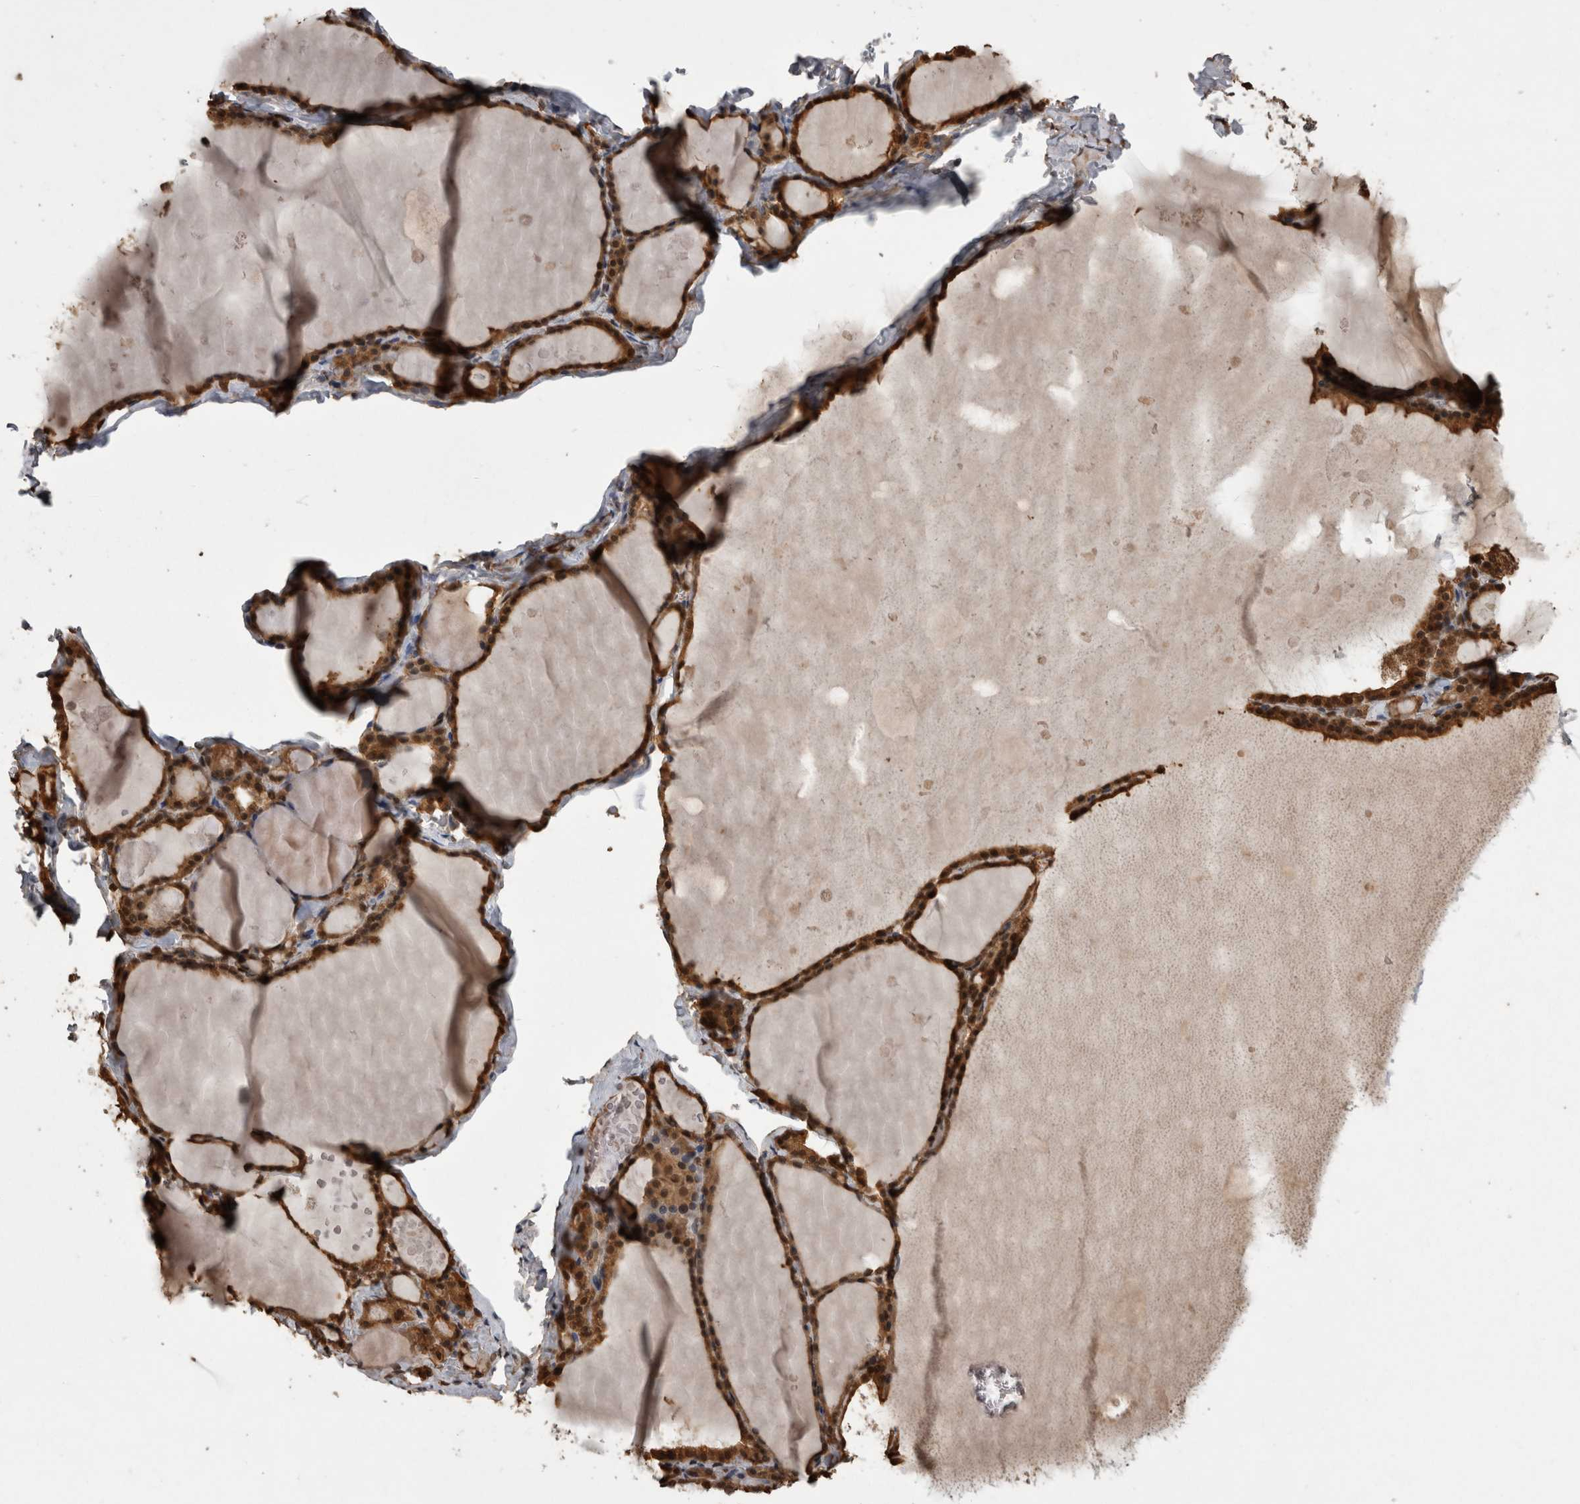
{"staining": {"intensity": "strong", "quantity": ">75%", "location": "cytoplasmic/membranous,nuclear"}, "tissue": "thyroid gland", "cell_type": "Glandular cells", "image_type": "normal", "snomed": [{"axis": "morphology", "description": "Normal tissue, NOS"}, {"axis": "topography", "description": "Thyroid gland"}], "caption": "IHC image of benign thyroid gland: thyroid gland stained using immunohistochemistry (IHC) shows high levels of strong protein expression localized specifically in the cytoplasmic/membranous,nuclear of glandular cells, appearing as a cytoplasmic/membranous,nuclear brown color.", "gene": "LXN", "patient": {"sex": "male", "age": 56}}